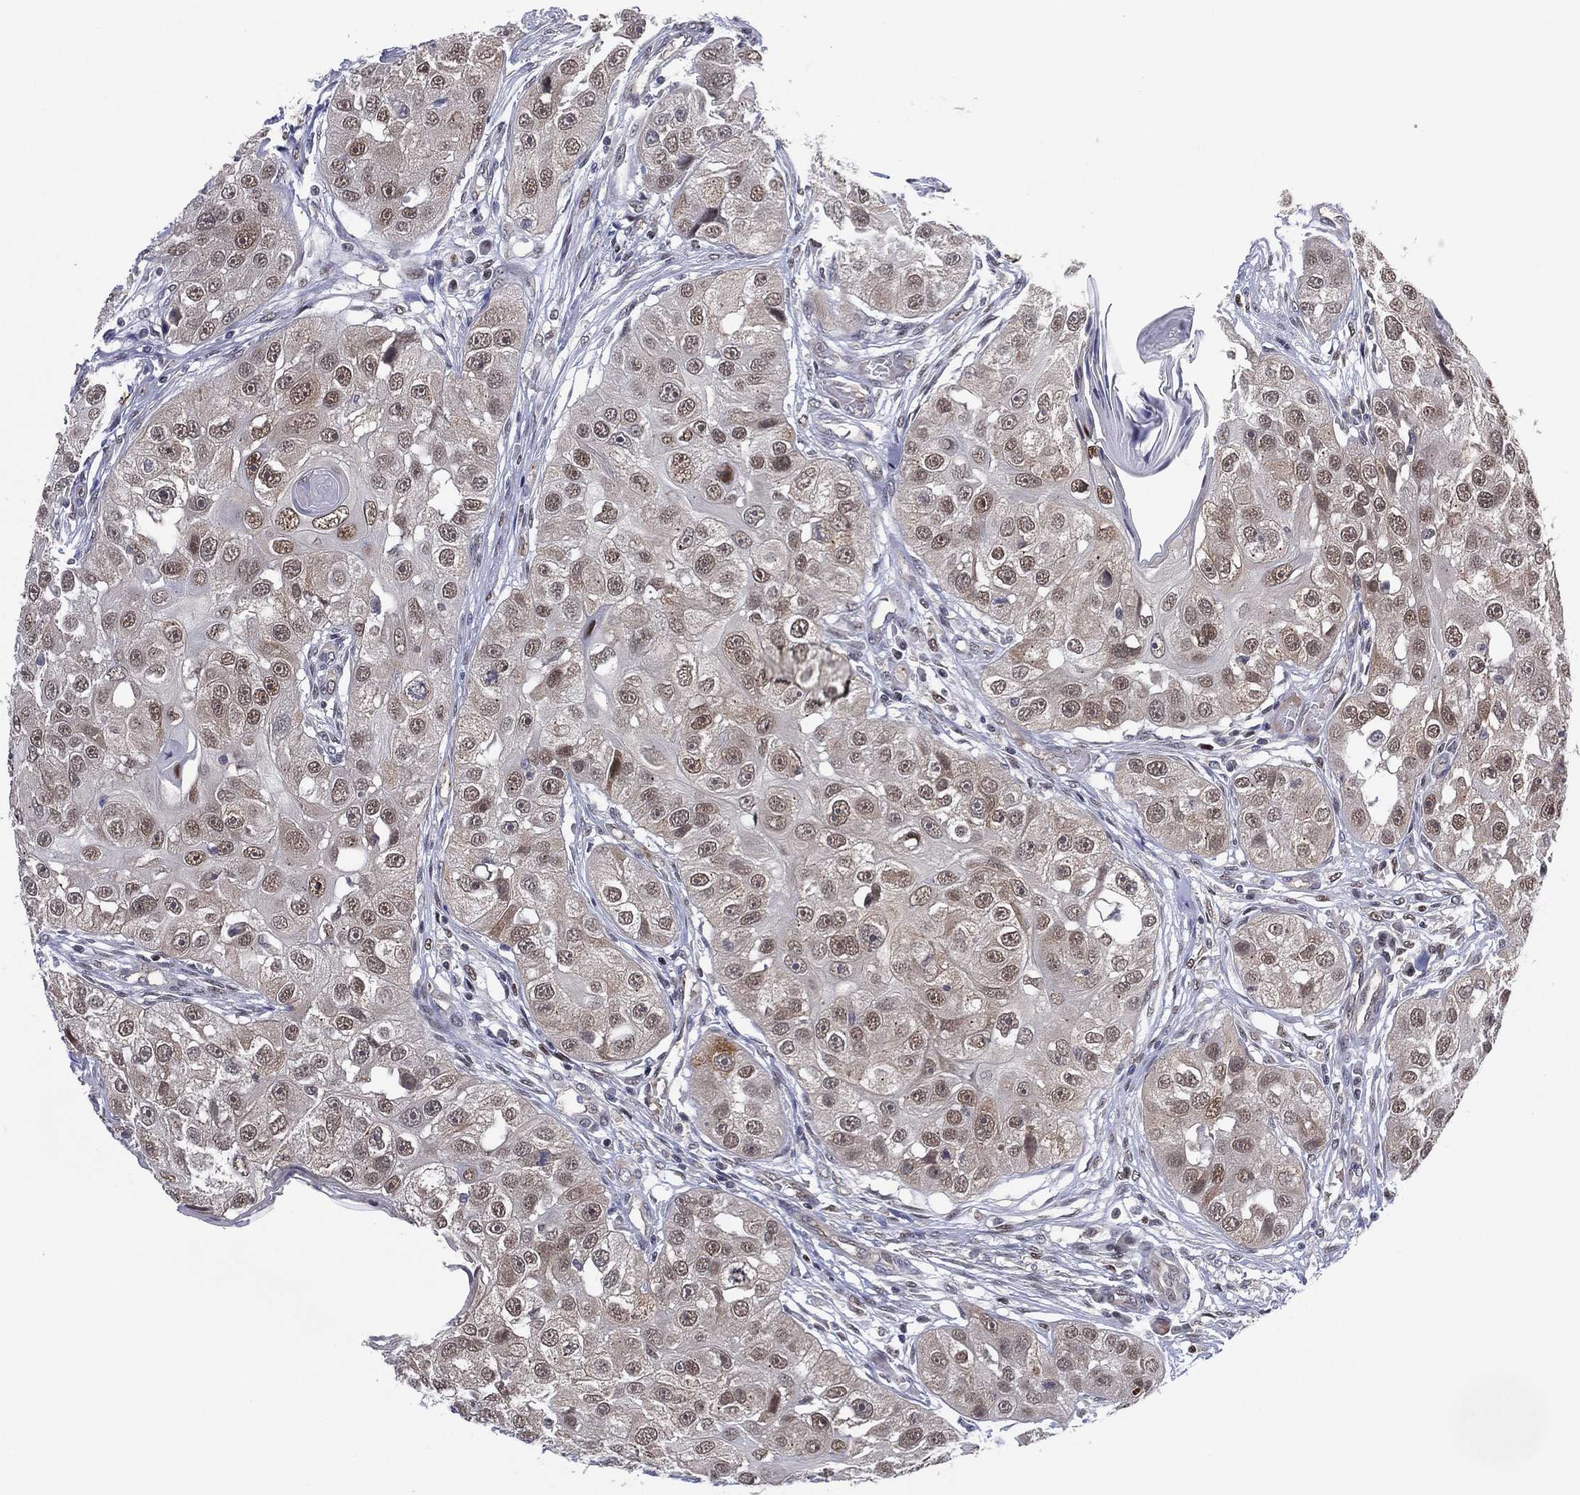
{"staining": {"intensity": "weak", "quantity": "25%-75%", "location": "cytoplasmic/membranous,nuclear"}, "tissue": "head and neck cancer", "cell_type": "Tumor cells", "image_type": "cancer", "snomed": [{"axis": "morphology", "description": "Normal tissue, NOS"}, {"axis": "morphology", "description": "Squamous cell carcinoma, NOS"}, {"axis": "topography", "description": "Skeletal muscle"}, {"axis": "topography", "description": "Head-Neck"}], "caption": "Tumor cells display low levels of weak cytoplasmic/membranous and nuclear expression in about 25%-75% of cells in head and neck cancer (squamous cell carcinoma). Immunohistochemistry (ihc) stains the protein in brown and the nuclei are stained blue.", "gene": "GSE1", "patient": {"sex": "male", "age": 51}}